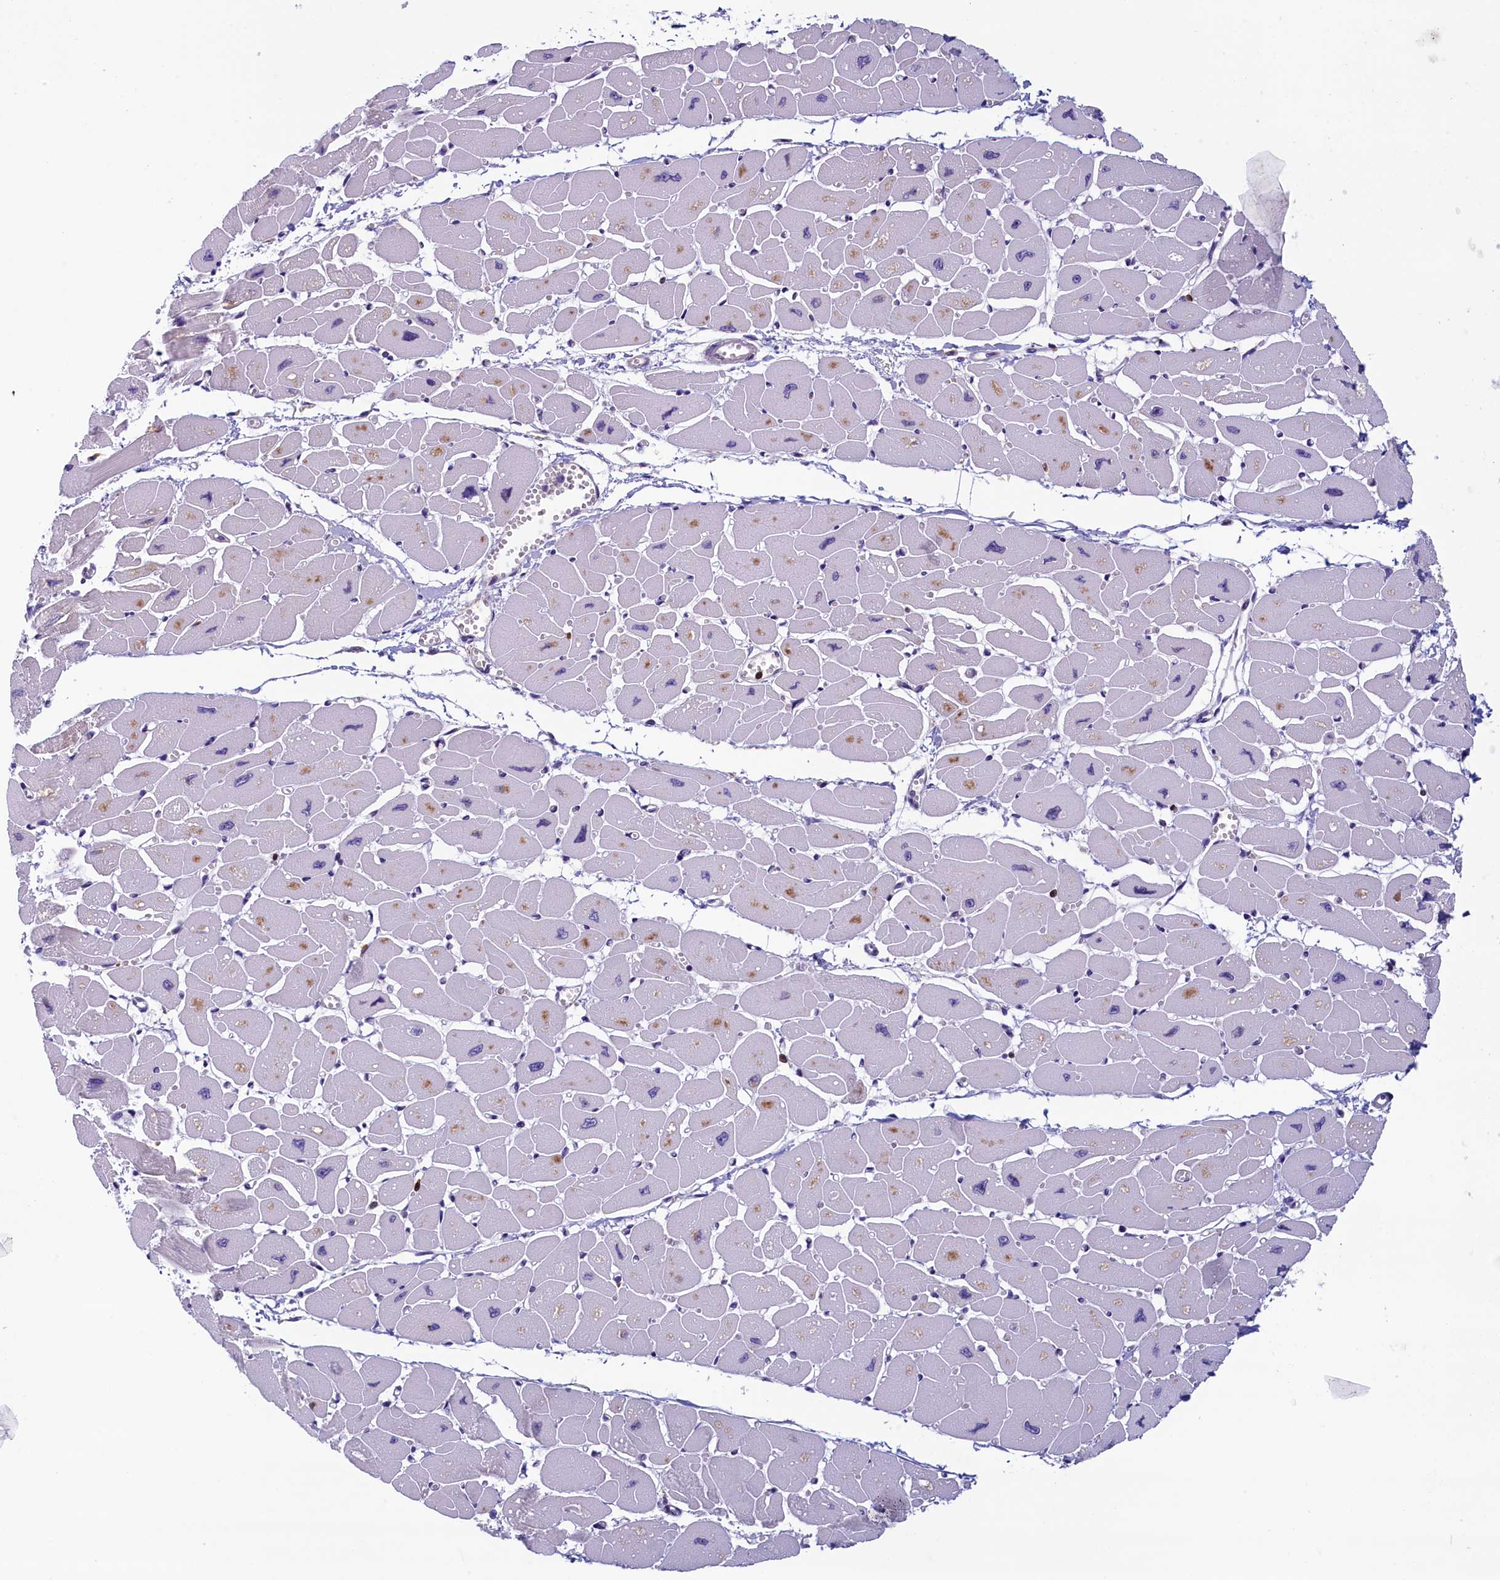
{"staining": {"intensity": "negative", "quantity": "none", "location": "none"}, "tissue": "heart muscle", "cell_type": "Cardiomyocytes", "image_type": "normal", "snomed": [{"axis": "morphology", "description": "Normal tissue, NOS"}, {"axis": "topography", "description": "Heart"}], "caption": "A high-resolution micrograph shows immunohistochemistry staining of unremarkable heart muscle, which shows no significant expression in cardiomyocytes. (Brightfield microscopy of DAB IHC at high magnification).", "gene": "TRAF3IP3", "patient": {"sex": "female", "age": 54}}